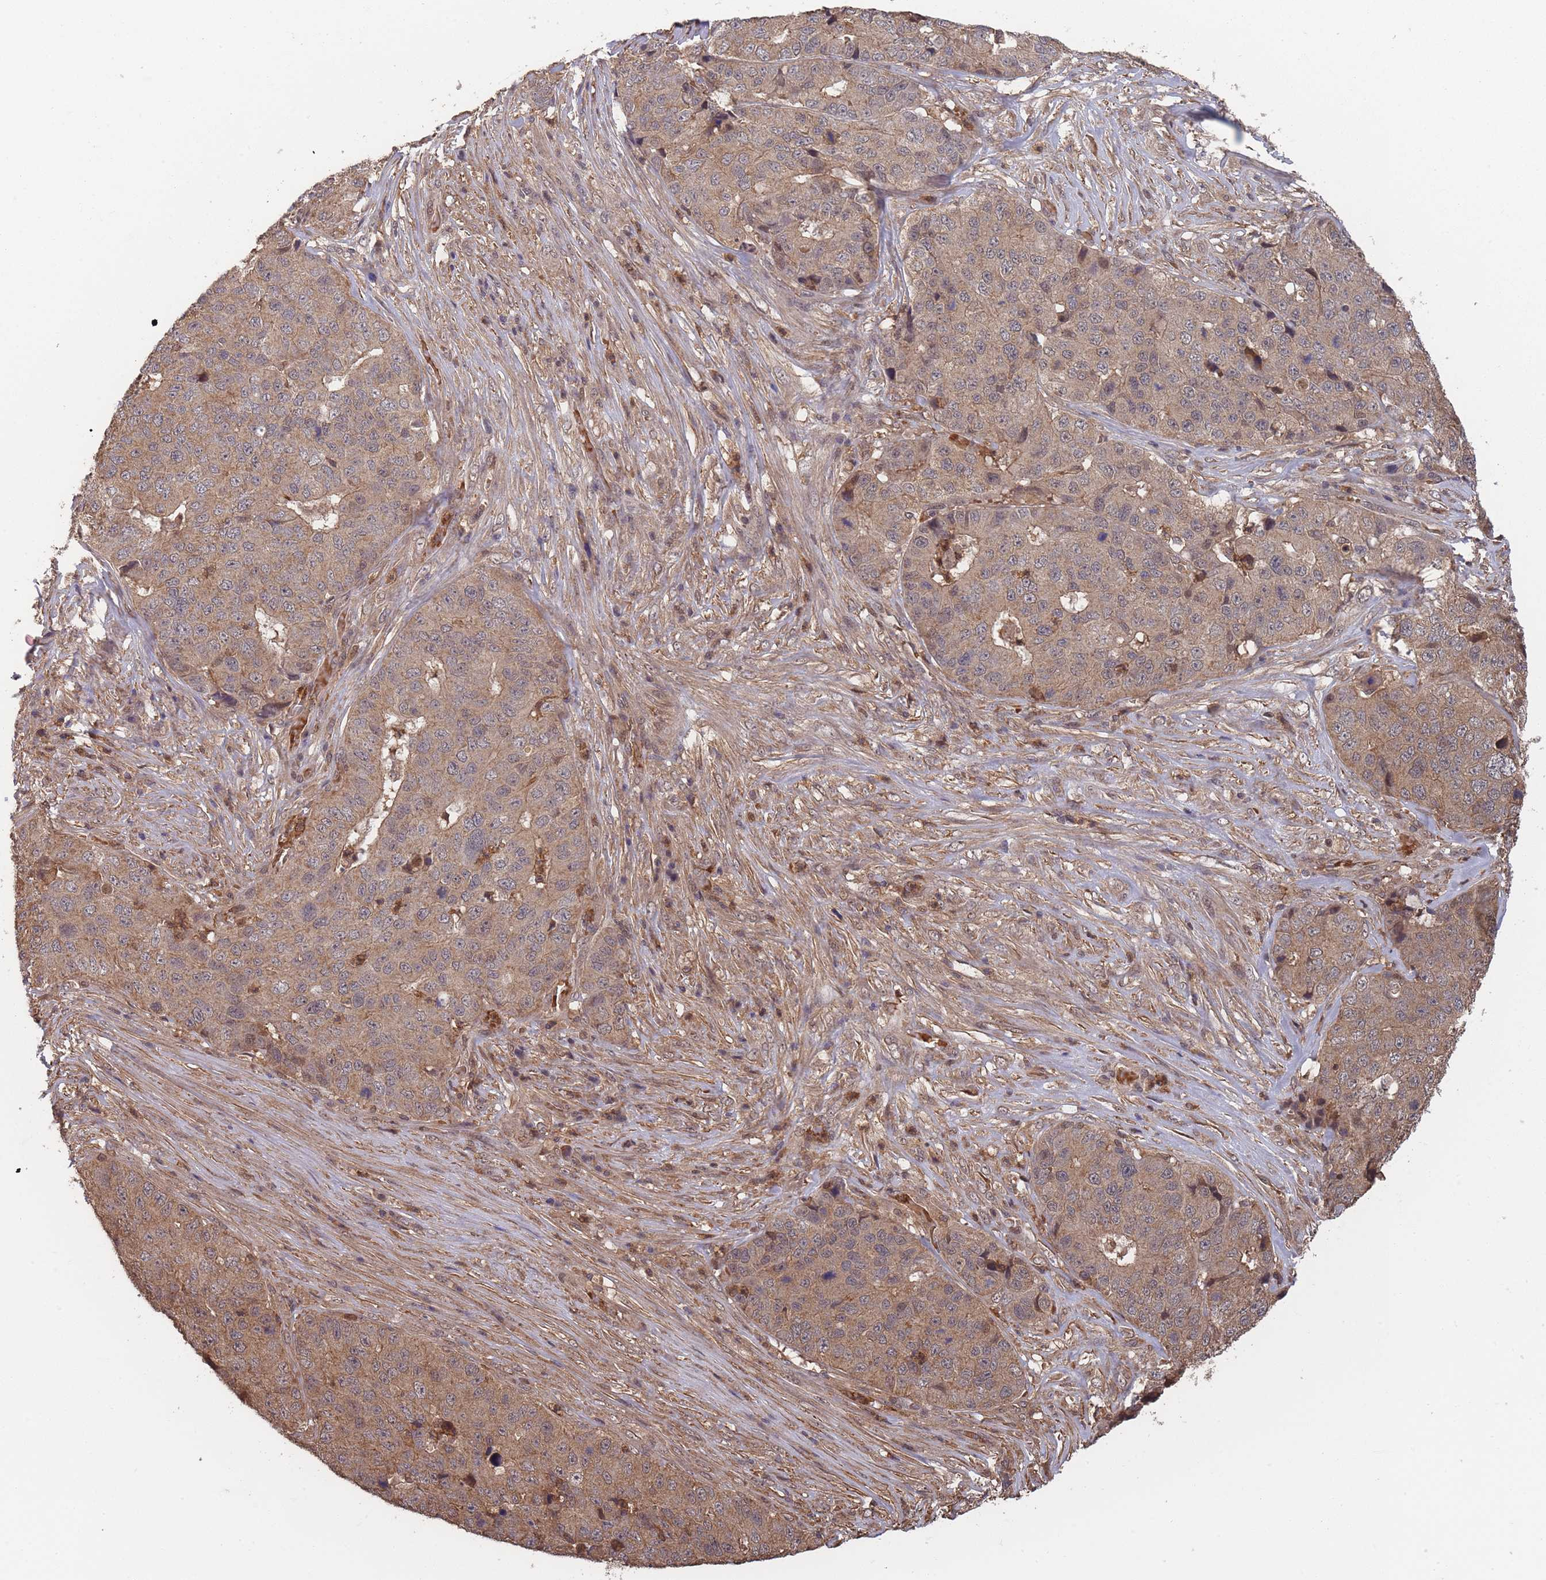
{"staining": {"intensity": "weak", "quantity": ">75%", "location": "cytoplasmic/membranous"}, "tissue": "stomach cancer", "cell_type": "Tumor cells", "image_type": "cancer", "snomed": [{"axis": "morphology", "description": "Adenocarcinoma, NOS"}, {"axis": "topography", "description": "Stomach"}], "caption": "The image exhibits immunohistochemical staining of stomach adenocarcinoma. There is weak cytoplasmic/membranous expression is present in approximately >75% of tumor cells. Nuclei are stained in blue.", "gene": "SF3B1", "patient": {"sex": "male", "age": 71}}